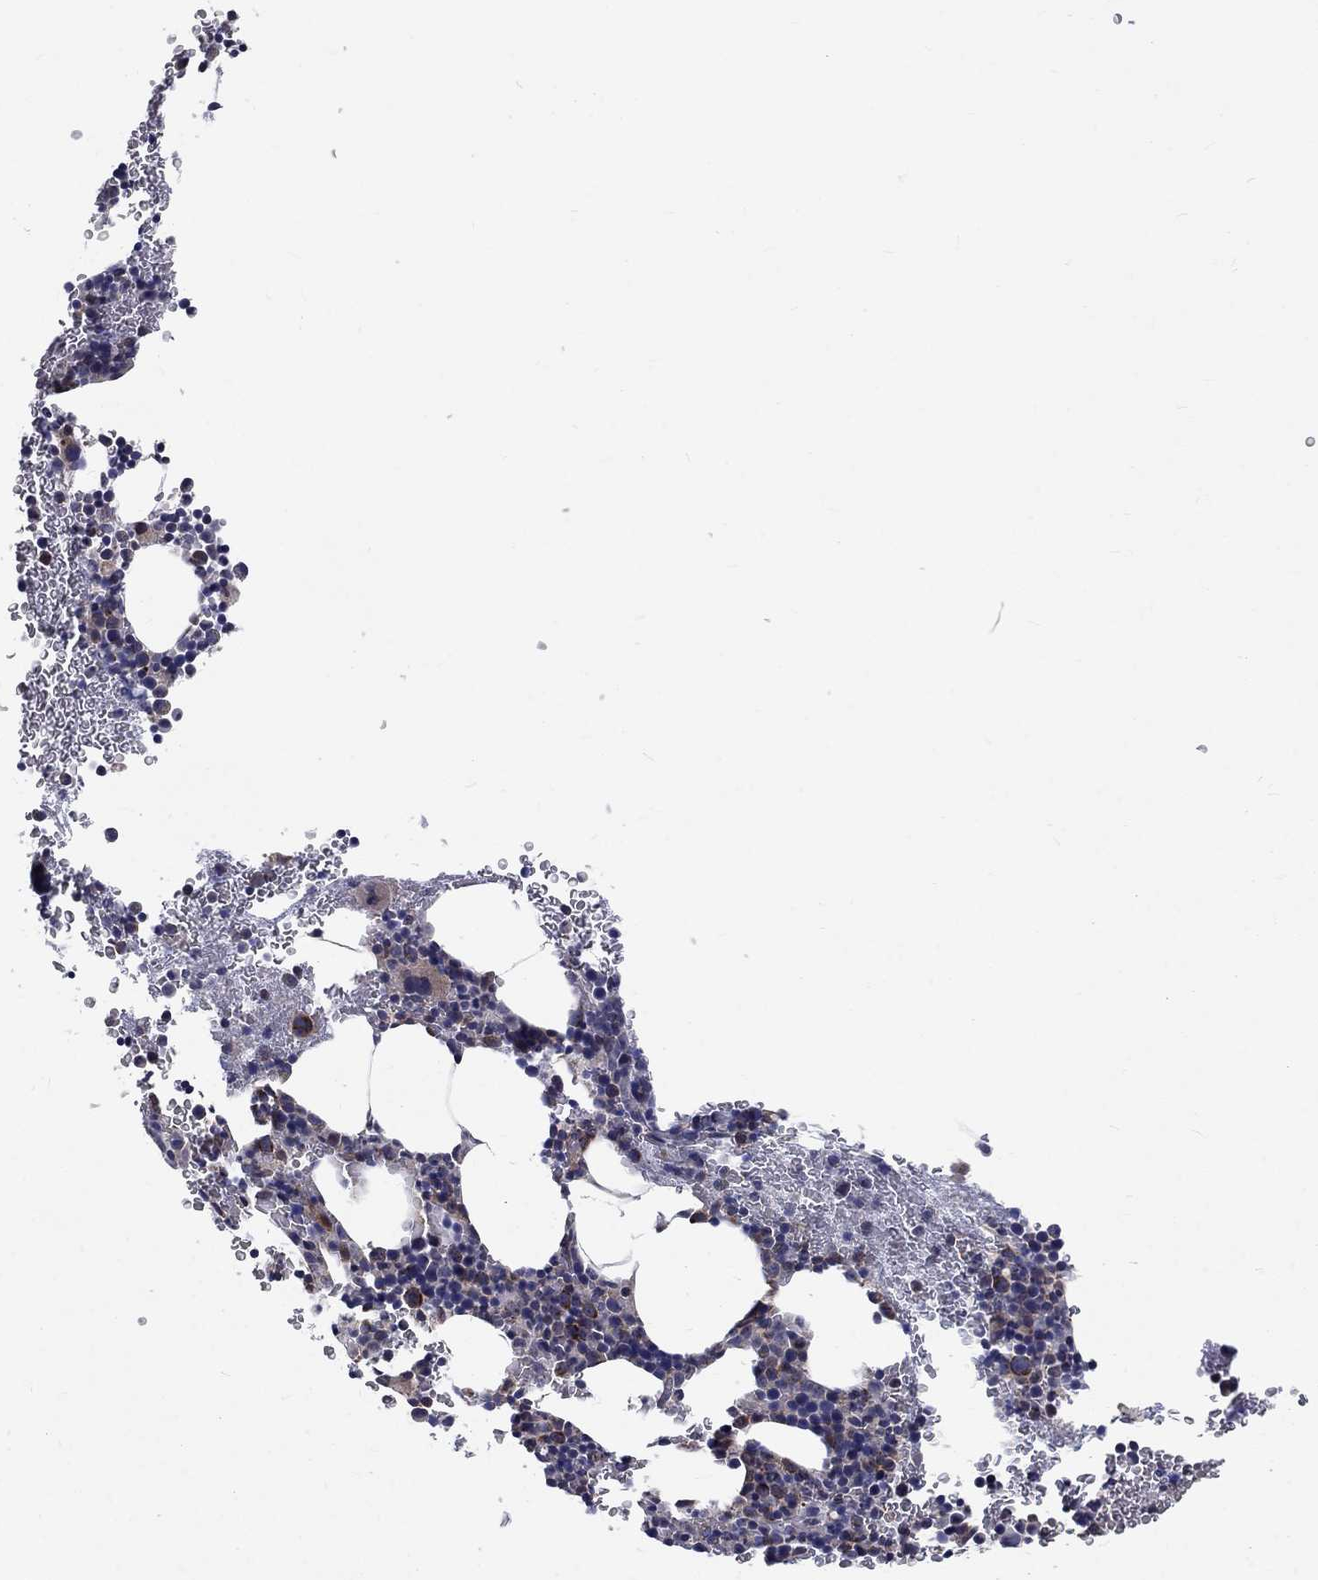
{"staining": {"intensity": "negative", "quantity": "none", "location": "none"}, "tissue": "bone marrow", "cell_type": "Hematopoietic cells", "image_type": "normal", "snomed": [{"axis": "morphology", "description": "Normal tissue, NOS"}, {"axis": "topography", "description": "Bone marrow"}], "caption": "This micrograph is of normal bone marrow stained with immunohistochemistry to label a protein in brown with the nuclei are counter-stained blue. There is no expression in hematopoietic cells. (Immunohistochemistry, brightfield microscopy, high magnification).", "gene": "NME7", "patient": {"sex": "male", "age": 50}}